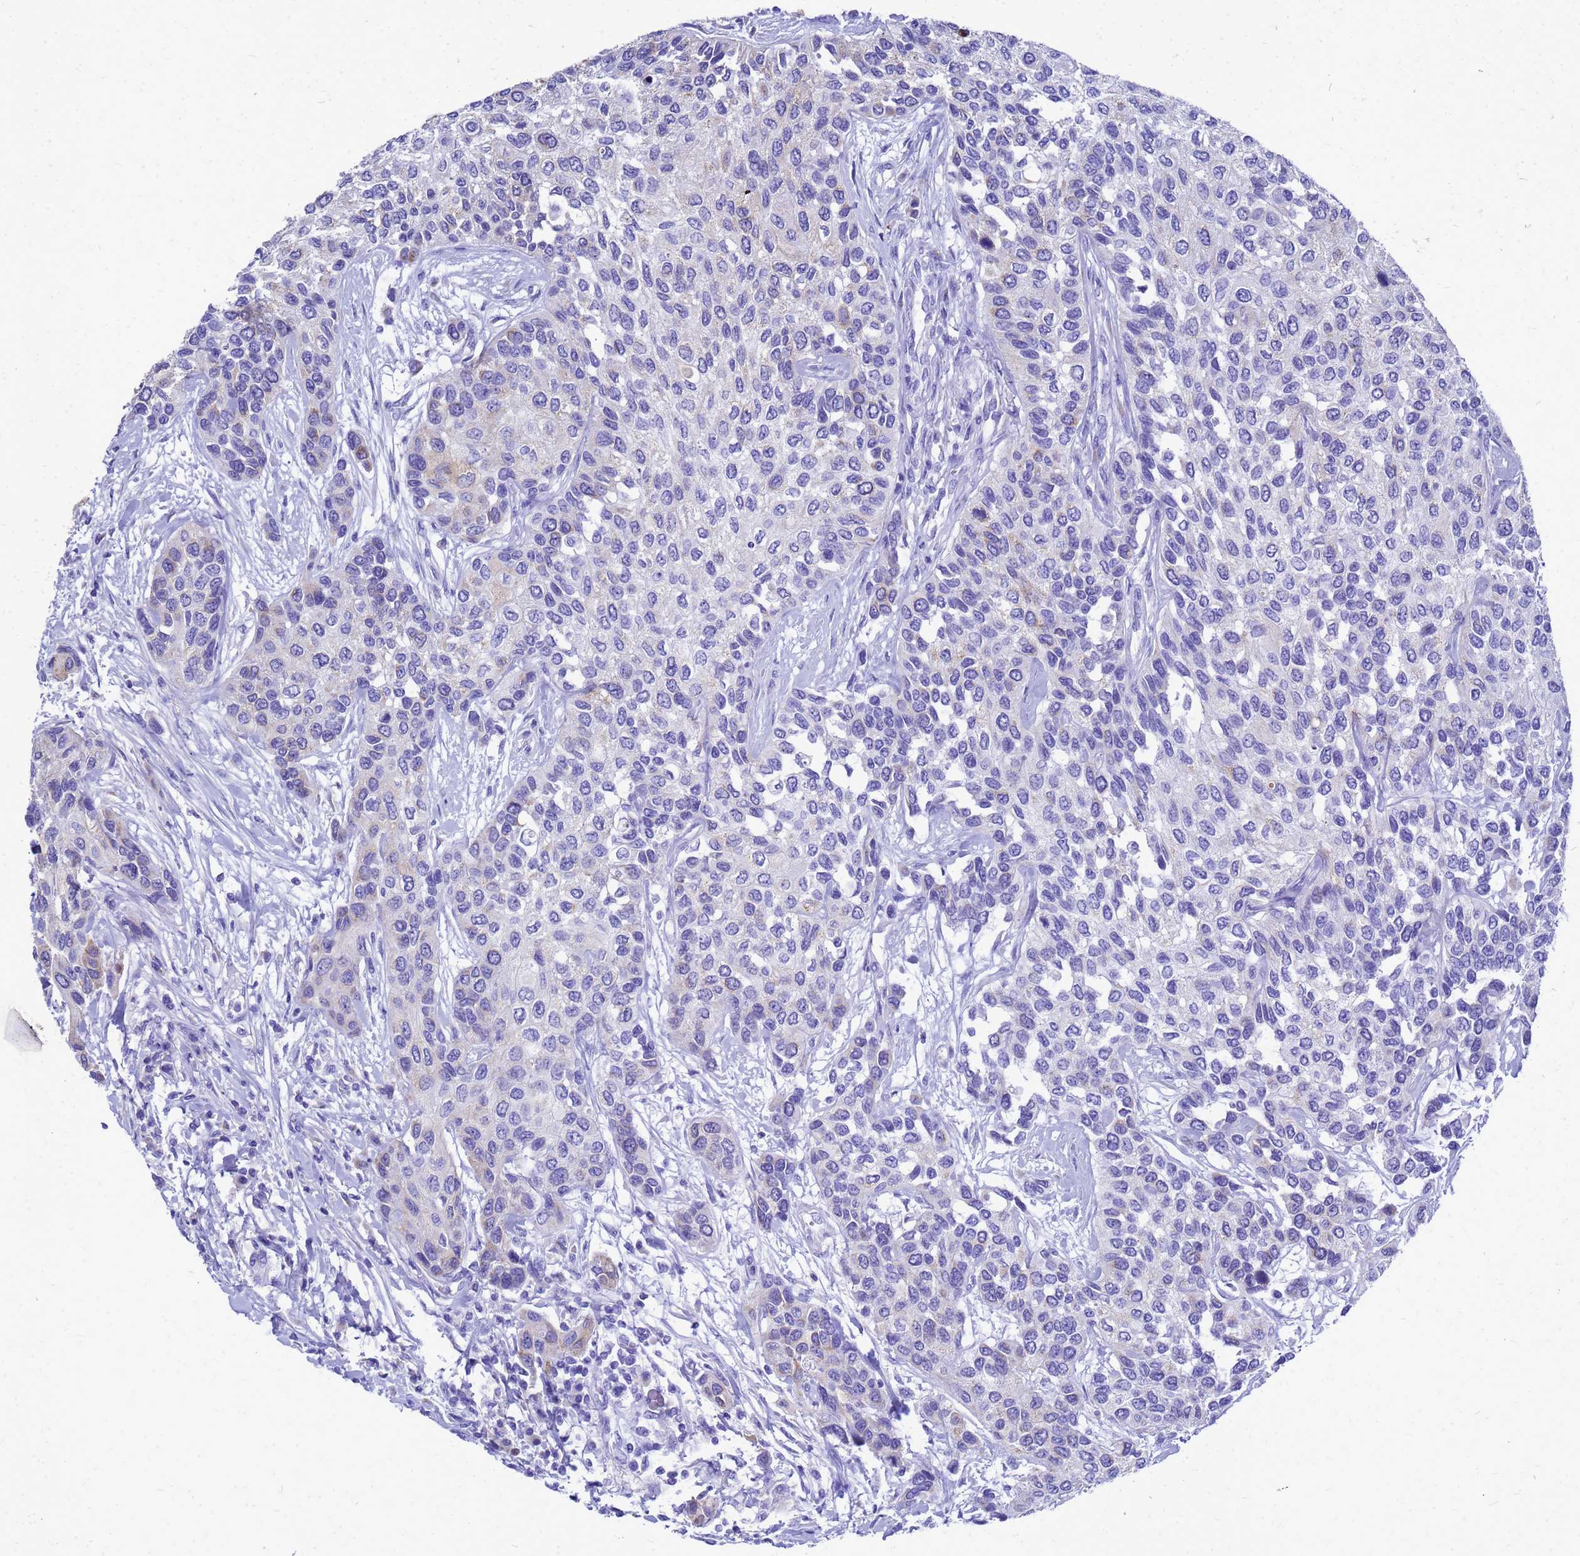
{"staining": {"intensity": "negative", "quantity": "none", "location": "none"}, "tissue": "urothelial cancer", "cell_type": "Tumor cells", "image_type": "cancer", "snomed": [{"axis": "morphology", "description": "Normal tissue, NOS"}, {"axis": "morphology", "description": "Urothelial carcinoma, High grade"}, {"axis": "topography", "description": "Vascular tissue"}, {"axis": "topography", "description": "Urinary bladder"}], "caption": "Immunohistochemical staining of human urothelial cancer exhibits no significant positivity in tumor cells.", "gene": "OR52E2", "patient": {"sex": "female", "age": 56}}